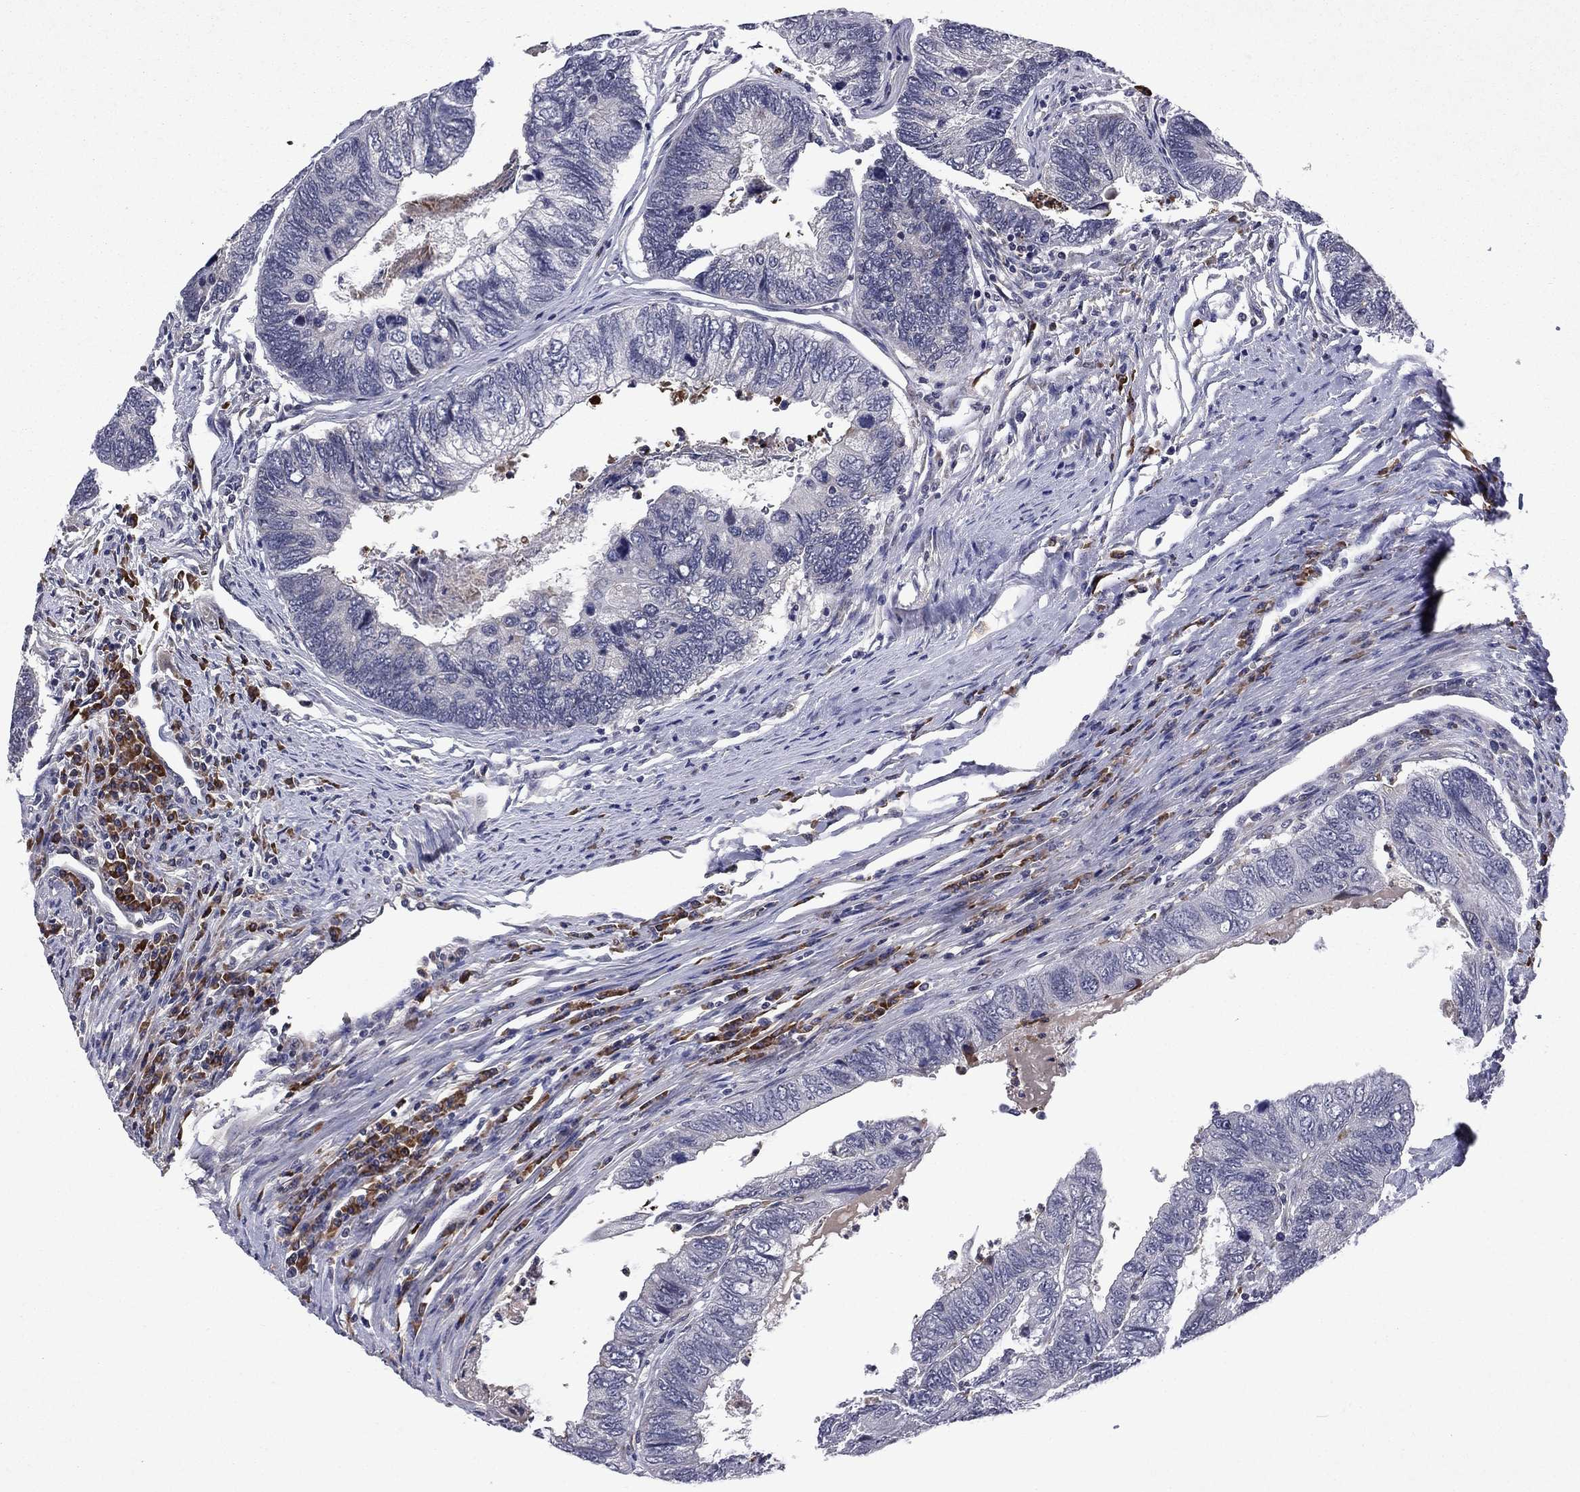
{"staining": {"intensity": "negative", "quantity": "none", "location": "none"}, "tissue": "colorectal cancer", "cell_type": "Tumor cells", "image_type": "cancer", "snomed": [{"axis": "morphology", "description": "Adenocarcinoma, NOS"}, {"axis": "topography", "description": "Colon"}], "caption": "Human colorectal cancer (adenocarcinoma) stained for a protein using IHC displays no expression in tumor cells.", "gene": "ECM1", "patient": {"sex": "female", "age": 67}}